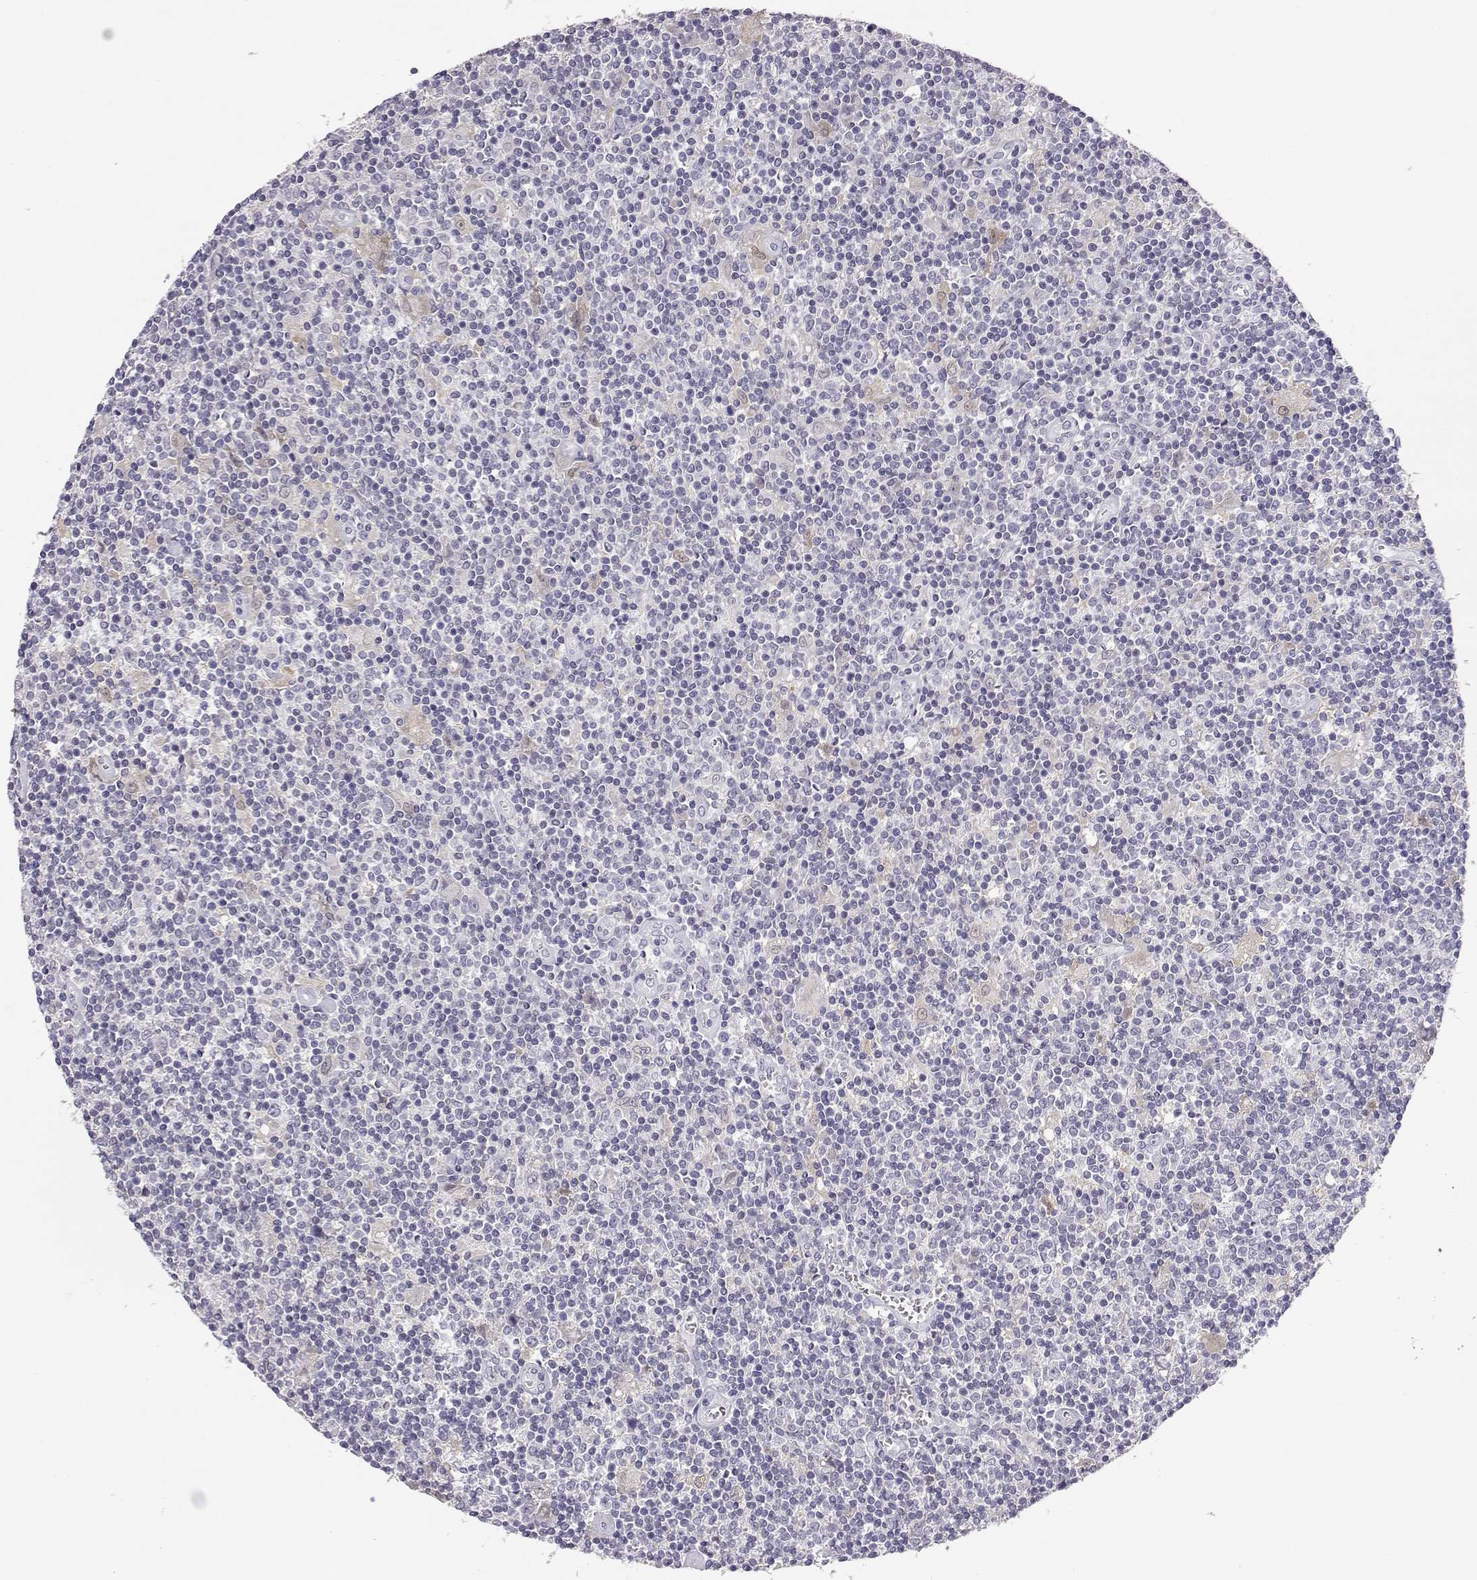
{"staining": {"intensity": "negative", "quantity": "none", "location": "none"}, "tissue": "lymphoma", "cell_type": "Tumor cells", "image_type": "cancer", "snomed": [{"axis": "morphology", "description": "Hodgkin's disease, NOS"}, {"axis": "topography", "description": "Lymph node"}], "caption": "Immunohistochemistry (IHC) micrograph of neoplastic tissue: Hodgkin's disease stained with DAB (3,3'-diaminobenzidine) shows no significant protein positivity in tumor cells. (DAB (3,3'-diaminobenzidine) IHC, high magnification).", "gene": "AKR1B1", "patient": {"sex": "male", "age": 40}}